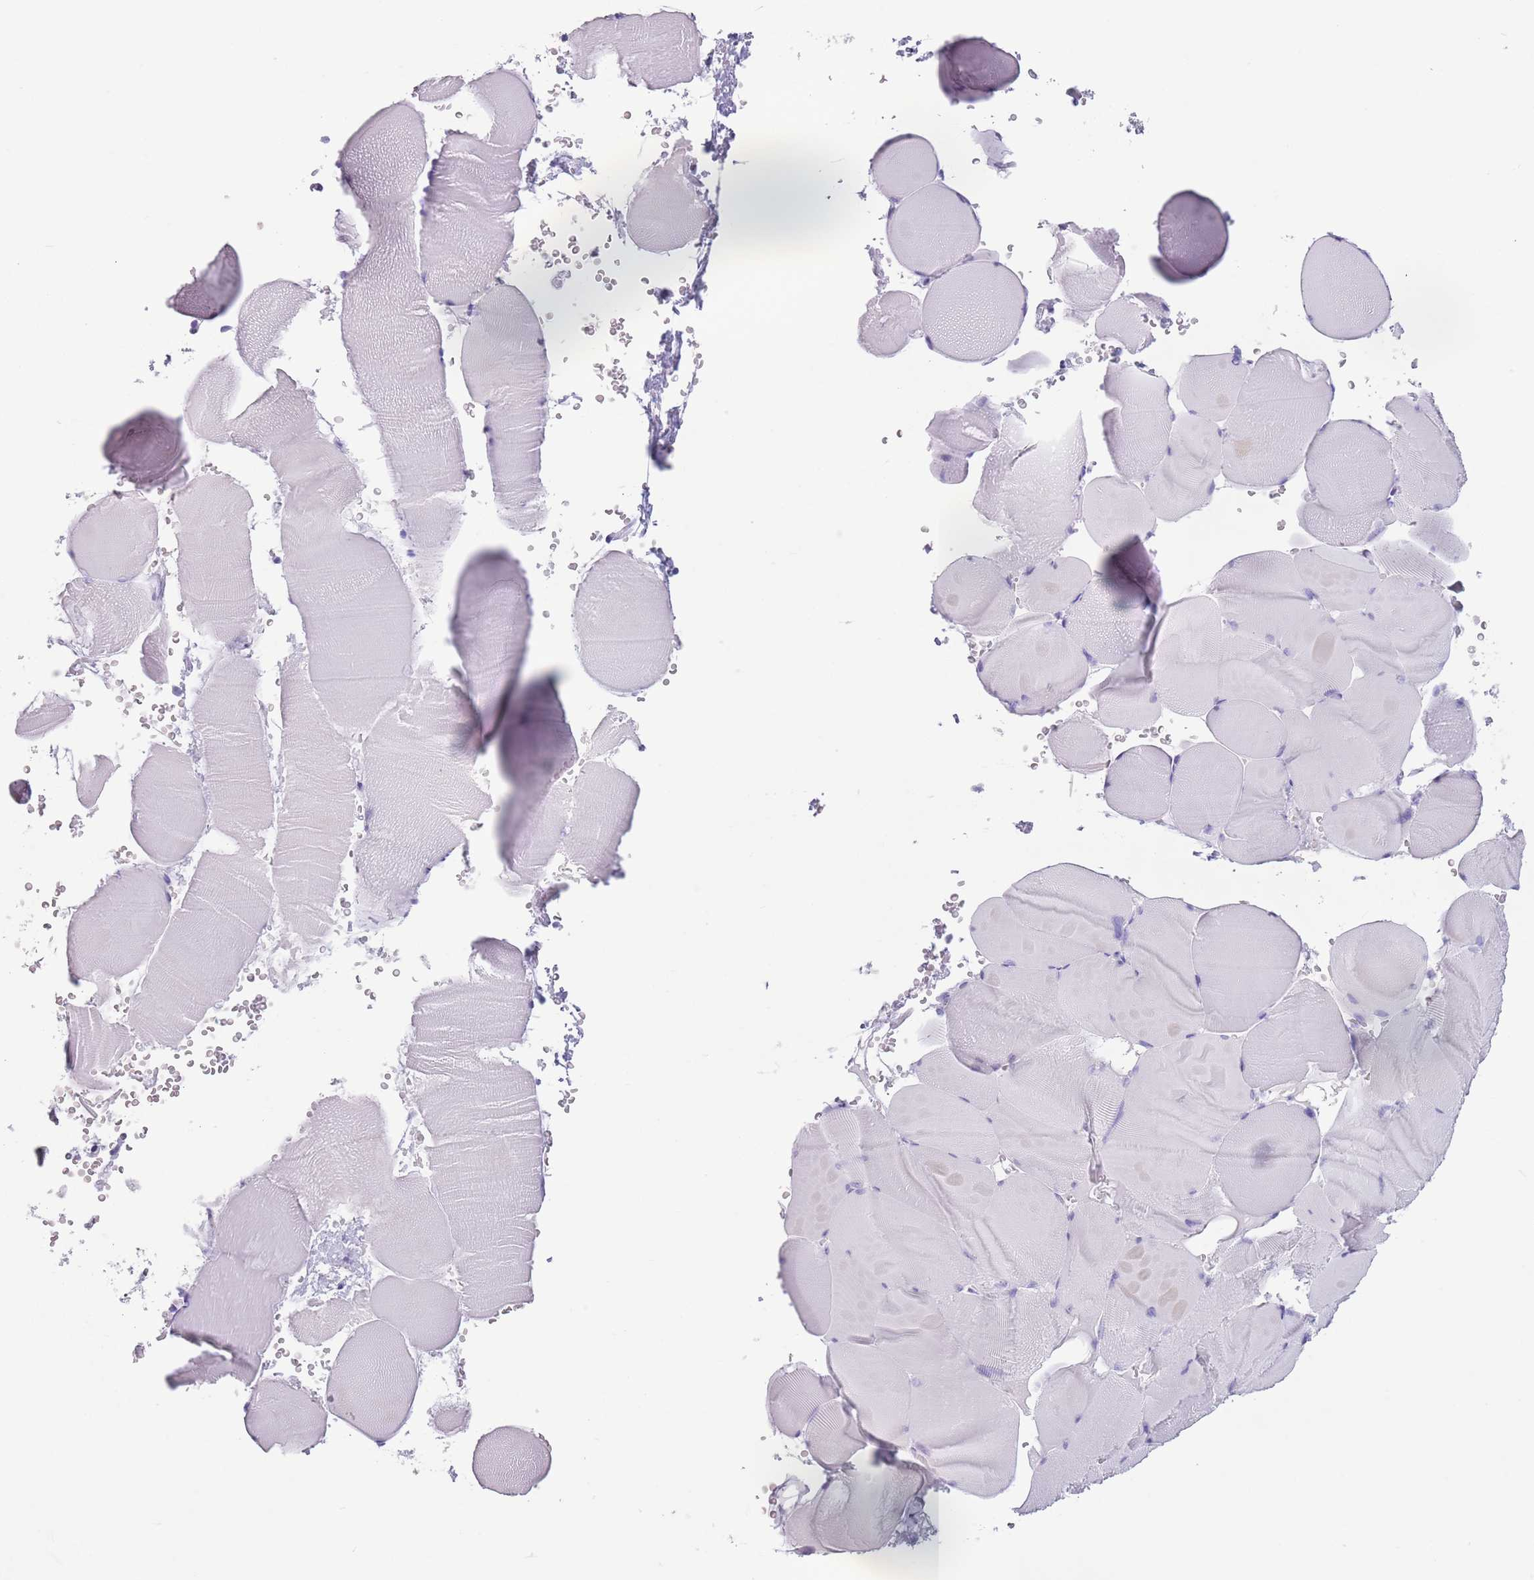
{"staining": {"intensity": "negative", "quantity": "none", "location": "none"}, "tissue": "skeletal muscle", "cell_type": "Myocytes", "image_type": "normal", "snomed": [{"axis": "morphology", "description": "Normal tissue, NOS"}, {"axis": "topography", "description": "Skeletal muscle"}], "caption": "A high-resolution photomicrograph shows immunohistochemistry (IHC) staining of benign skeletal muscle, which displays no significant expression in myocytes.", "gene": "HYOU1", "patient": {"sex": "male", "age": 62}}